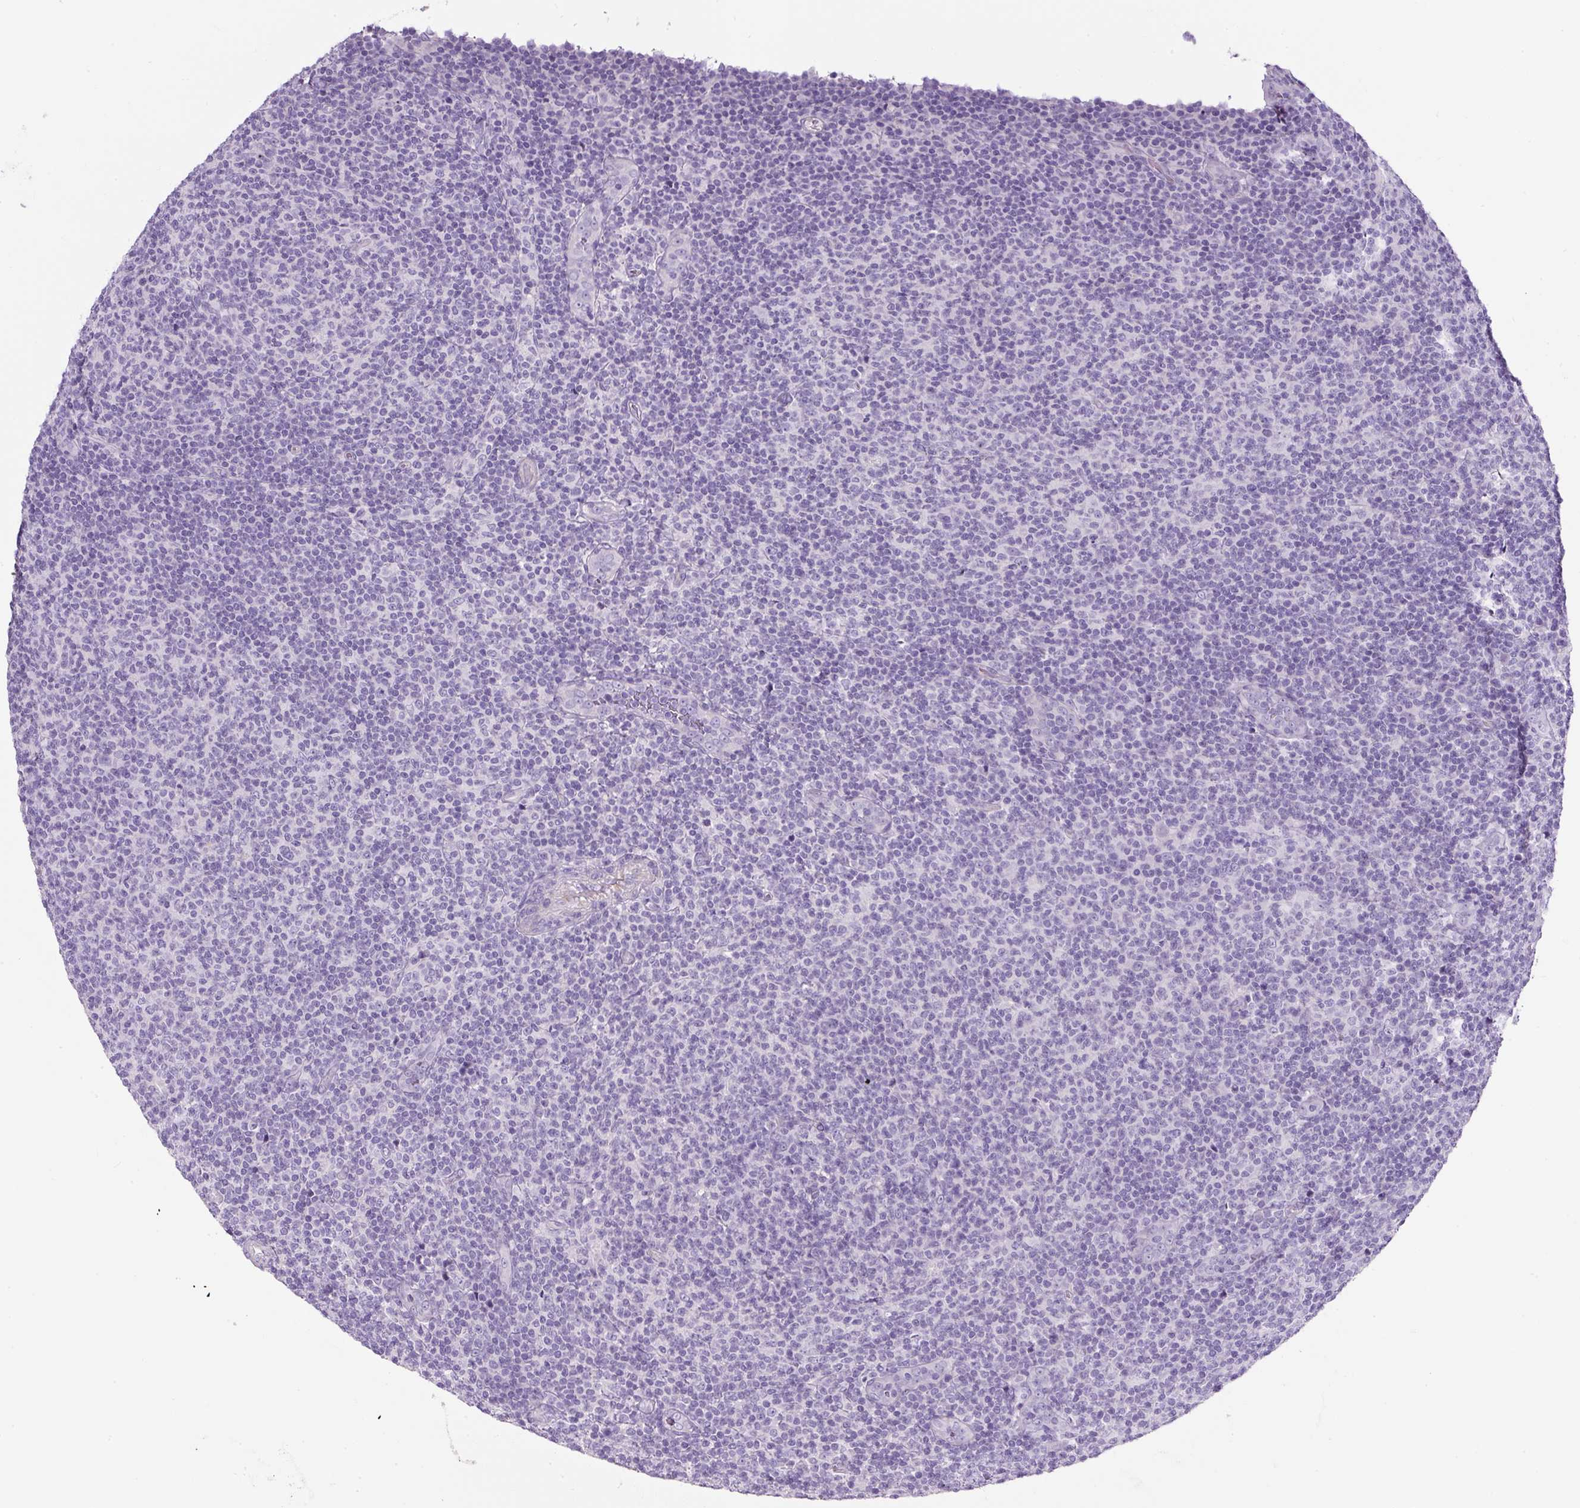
{"staining": {"intensity": "negative", "quantity": "none", "location": "none"}, "tissue": "lymphoma", "cell_type": "Tumor cells", "image_type": "cancer", "snomed": [{"axis": "morphology", "description": "Malignant lymphoma, non-Hodgkin's type, Low grade"}, {"axis": "topography", "description": "Lymph node"}], "caption": "A histopathology image of human lymphoma is negative for staining in tumor cells. The staining is performed using DAB (3,3'-diaminobenzidine) brown chromogen with nuclei counter-stained in using hematoxylin.", "gene": "OR14A2", "patient": {"sex": "male", "age": 66}}